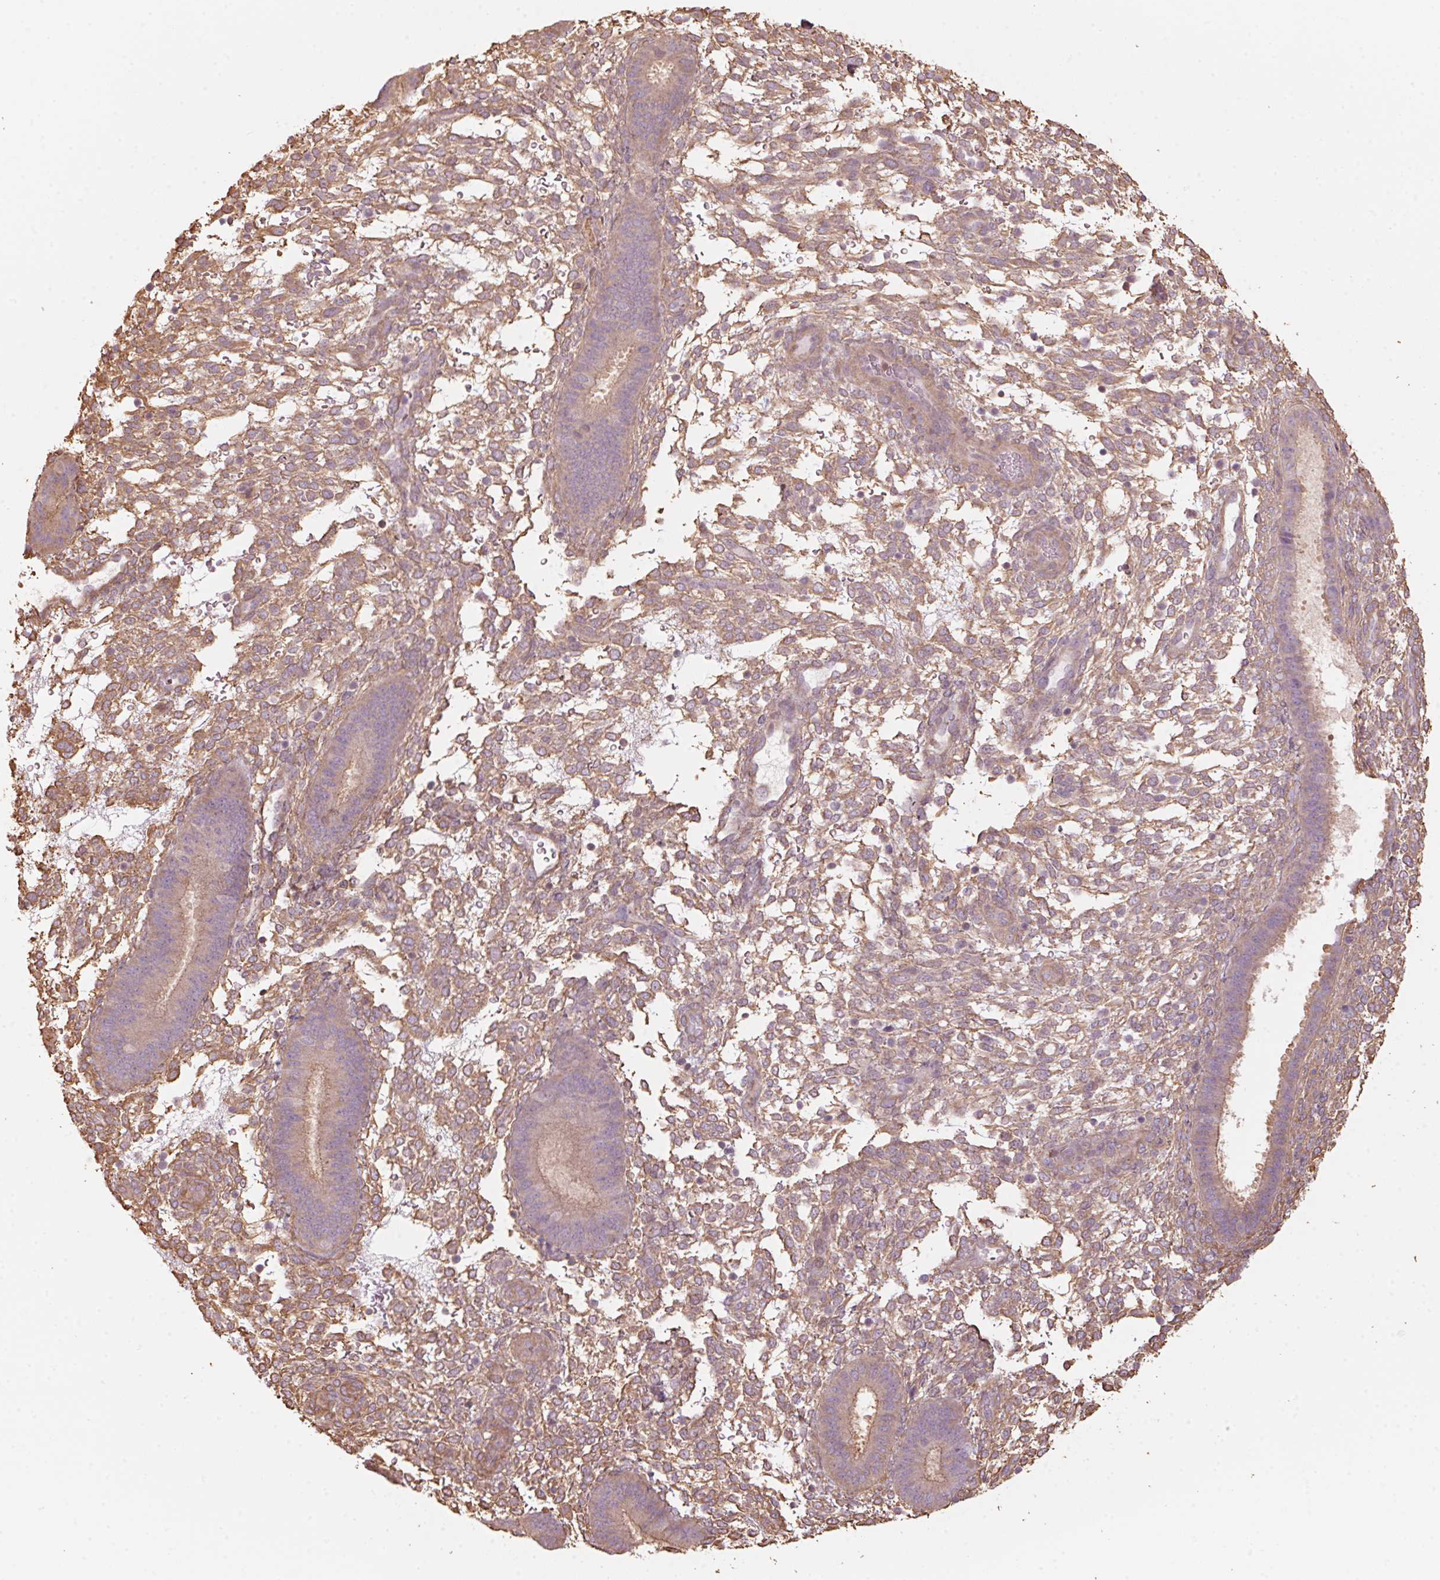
{"staining": {"intensity": "negative", "quantity": "none", "location": "none"}, "tissue": "endometrium", "cell_type": "Cells in endometrial stroma", "image_type": "normal", "snomed": [{"axis": "morphology", "description": "Normal tissue, NOS"}, {"axis": "topography", "description": "Endometrium"}], "caption": "A histopathology image of human endometrium is negative for staining in cells in endometrial stroma. (Immunohistochemistry (ihc), brightfield microscopy, high magnification).", "gene": "QDPR", "patient": {"sex": "female", "age": 39}}